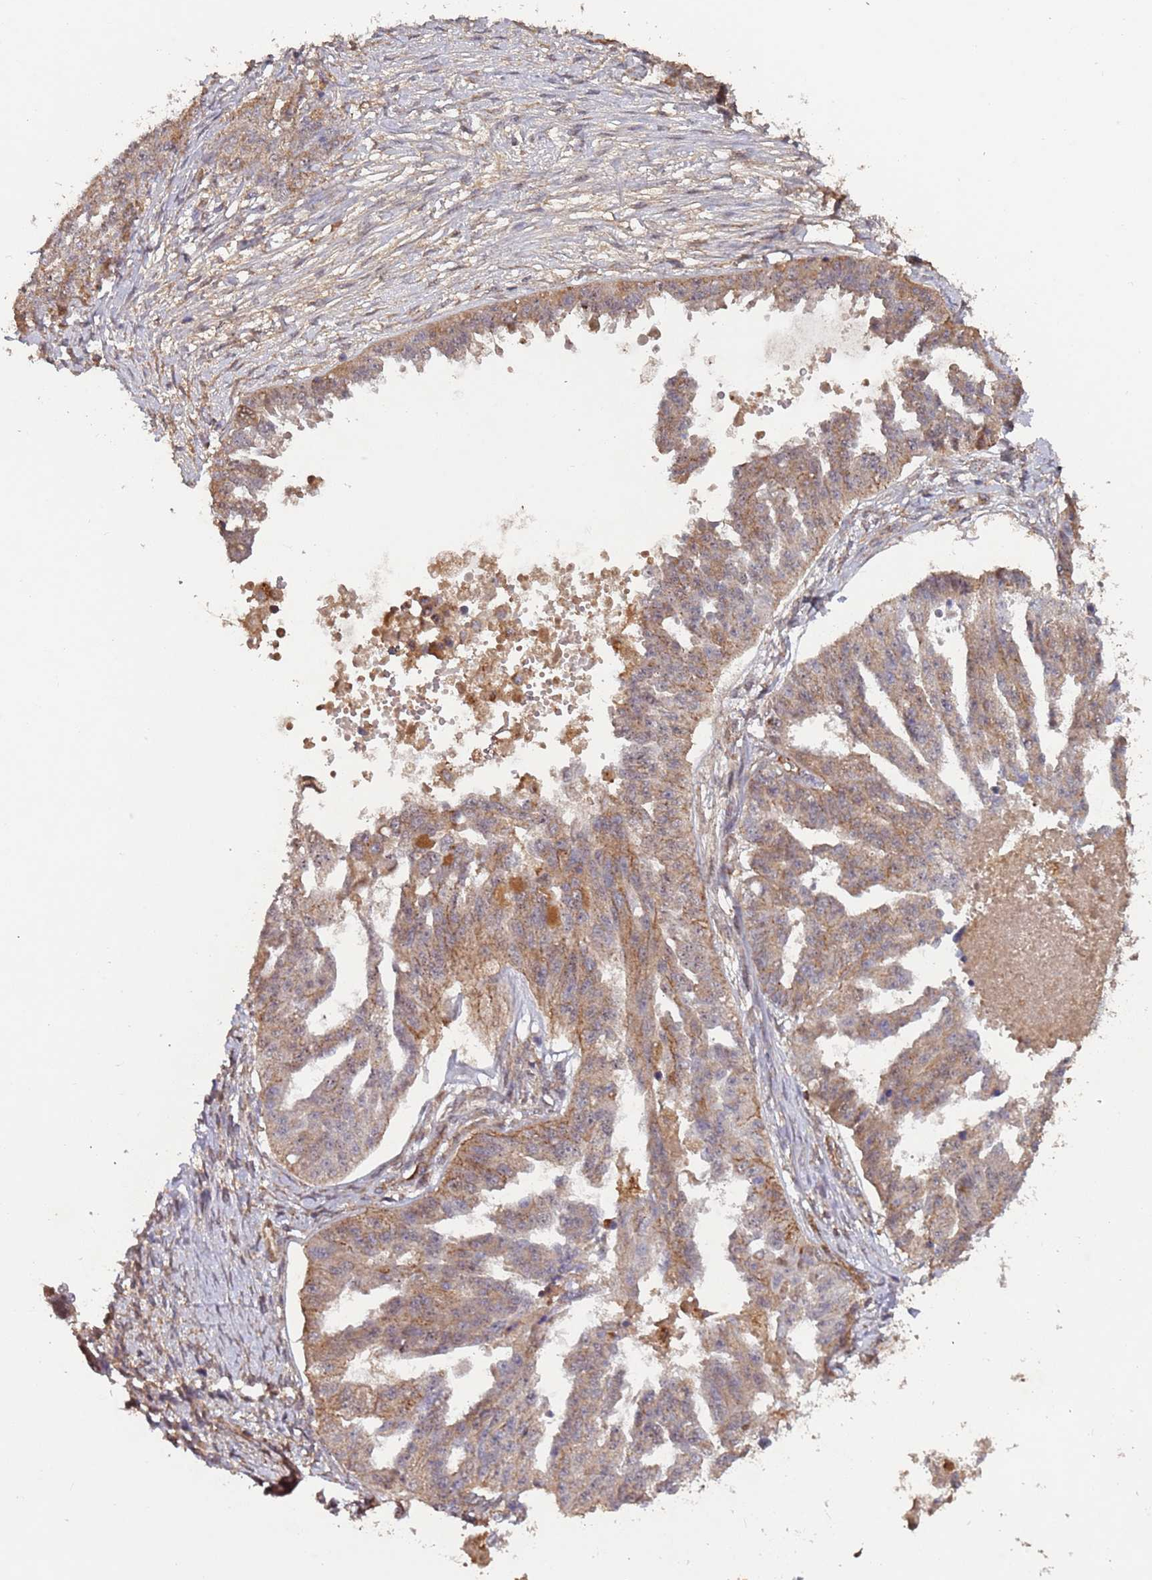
{"staining": {"intensity": "moderate", "quantity": ">75%", "location": "cytoplasmic/membranous"}, "tissue": "ovarian cancer", "cell_type": "Tumor cells", "image_type": "cancer", "snomed": [{"axis": "morphology", "description": "Cystadenocarcinoma, serous, NOS"}, {"axis": "topography", "description": "Ovary"}], "caption": "Moderate cytoplasmic/membranous positivity for a protein is appreciated in approximately >75% of tumor cells of serous cystadenocarcinoma (ovarian) using immunohistochemistry.", "gene": "KANSL1L", "patient": {"sex": "female", "age": 58}}